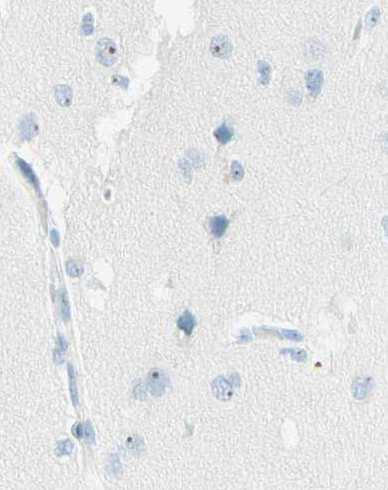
{"staining": {"intensity": "negative", "quantity": "none", "location": "none"}, "tissue": "cerebral cortex", "cell_type": "Endothelial cells", "image_type": "normal", "snomed": [{"axis": "morphology", "description": "Normal tissue, NOS"}, {"axis": "topography", "description": "Cerebral cortex"}], "caption": "Immunohistochemical staining of unremarkable cerebral cortex reveals no significant staining in endothelial cells. (DAB (3,3'-diaminobenzidine) immunohistochemistry (IHC) with hematoxylin counter stain).", "gene": "FMR1NB", "patient": {"sex": "male", "age": 62}}